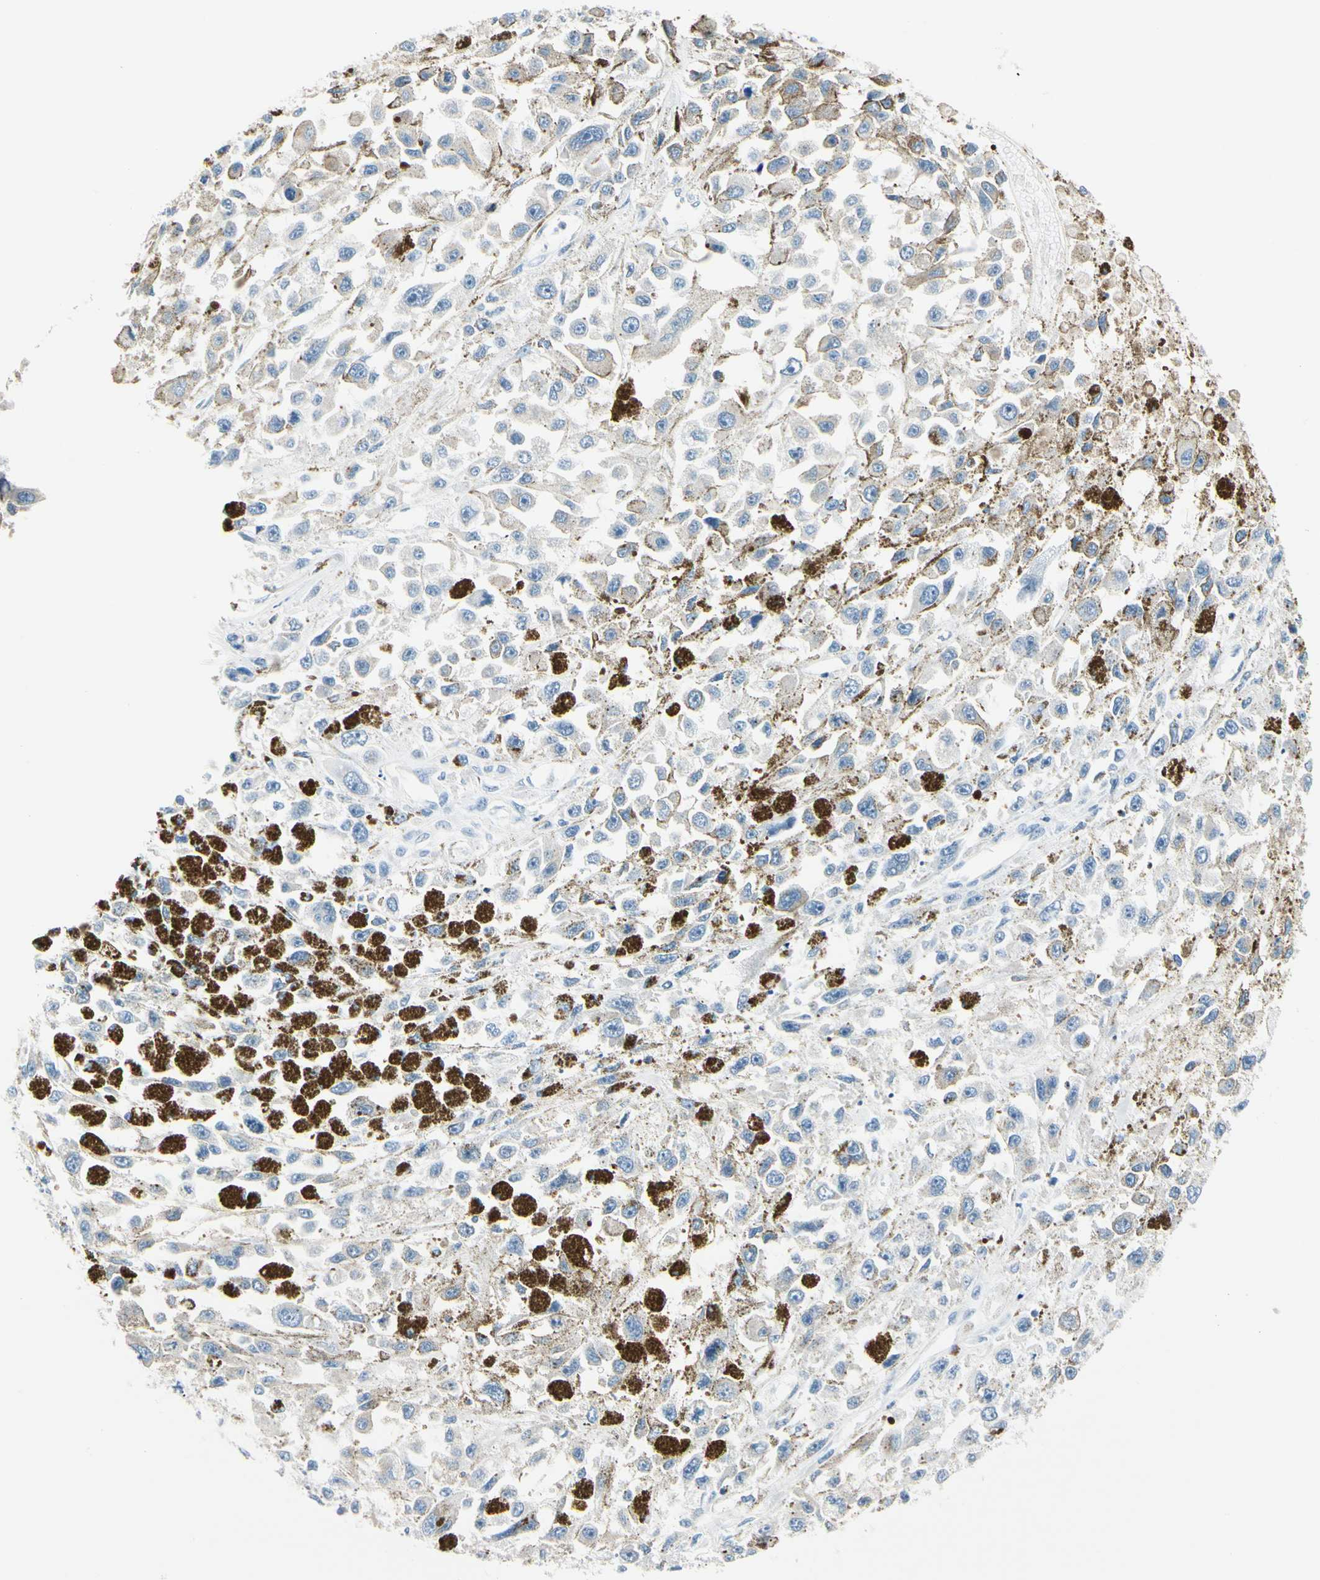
{"staining": {"intensity": "negative", "quantity": "none", "location": "none"}, "tissue": "melanoma", "cell_type": "Tumor cells", "image_type": "cancer", "snomed": [{"axis": "morphology", "description": "Malignant melanoma, Metastatic site"}, {"axis": "topography", "description": "Lymph node"}], "caption": "This is a histopathology image of IHC staining of malignant melanoma (metastatic site), which shows no staining in tumor cells.", "gene": "PEBP1", "patient": {"sex": "male", "age": 59}}